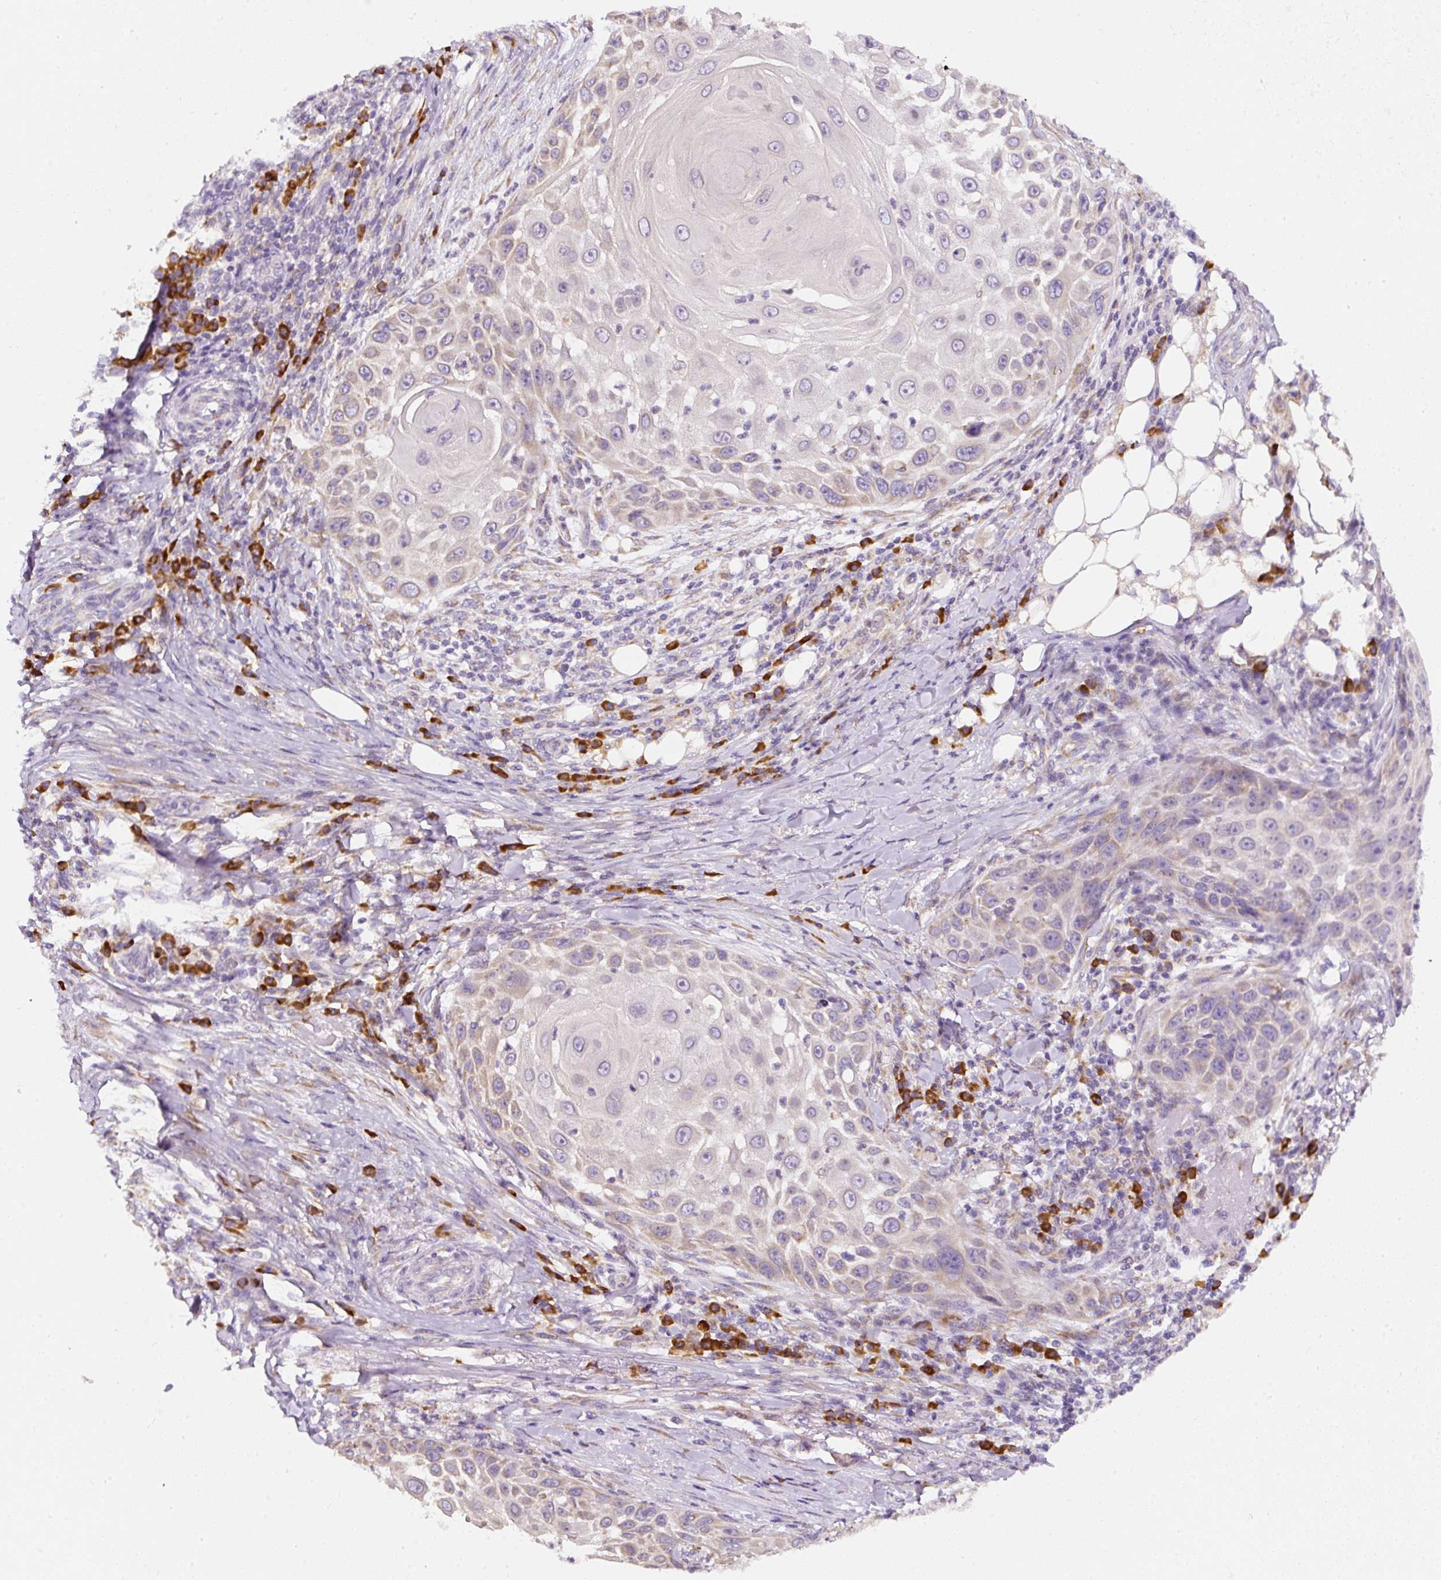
{"staining": {"intensity": "weak", "quantity": "<25%", "location": "cytoplasmic/membranous"}, "tissue": "skin cancer", "cell_type": "Tumor cells", "image_type": "cancer", "snomed": [{"axis": "morphology", "description": "Squamous cell carcinoma, NOS"}, {"axis": "topography", "description": "Skin"}], "caption": "DAB (3,3'-diaminobenzidine) immunohistochemical staining of skin squamous cell carcinoma shows no significant expression in tumor cells. (Brightfield microscopy of DAB (3,3'-diaminobenzidine) immunohistochemistry (IHC) at high magnification).", "gene": "DDOST", "patient": {"sex": "female", "age": 44}}